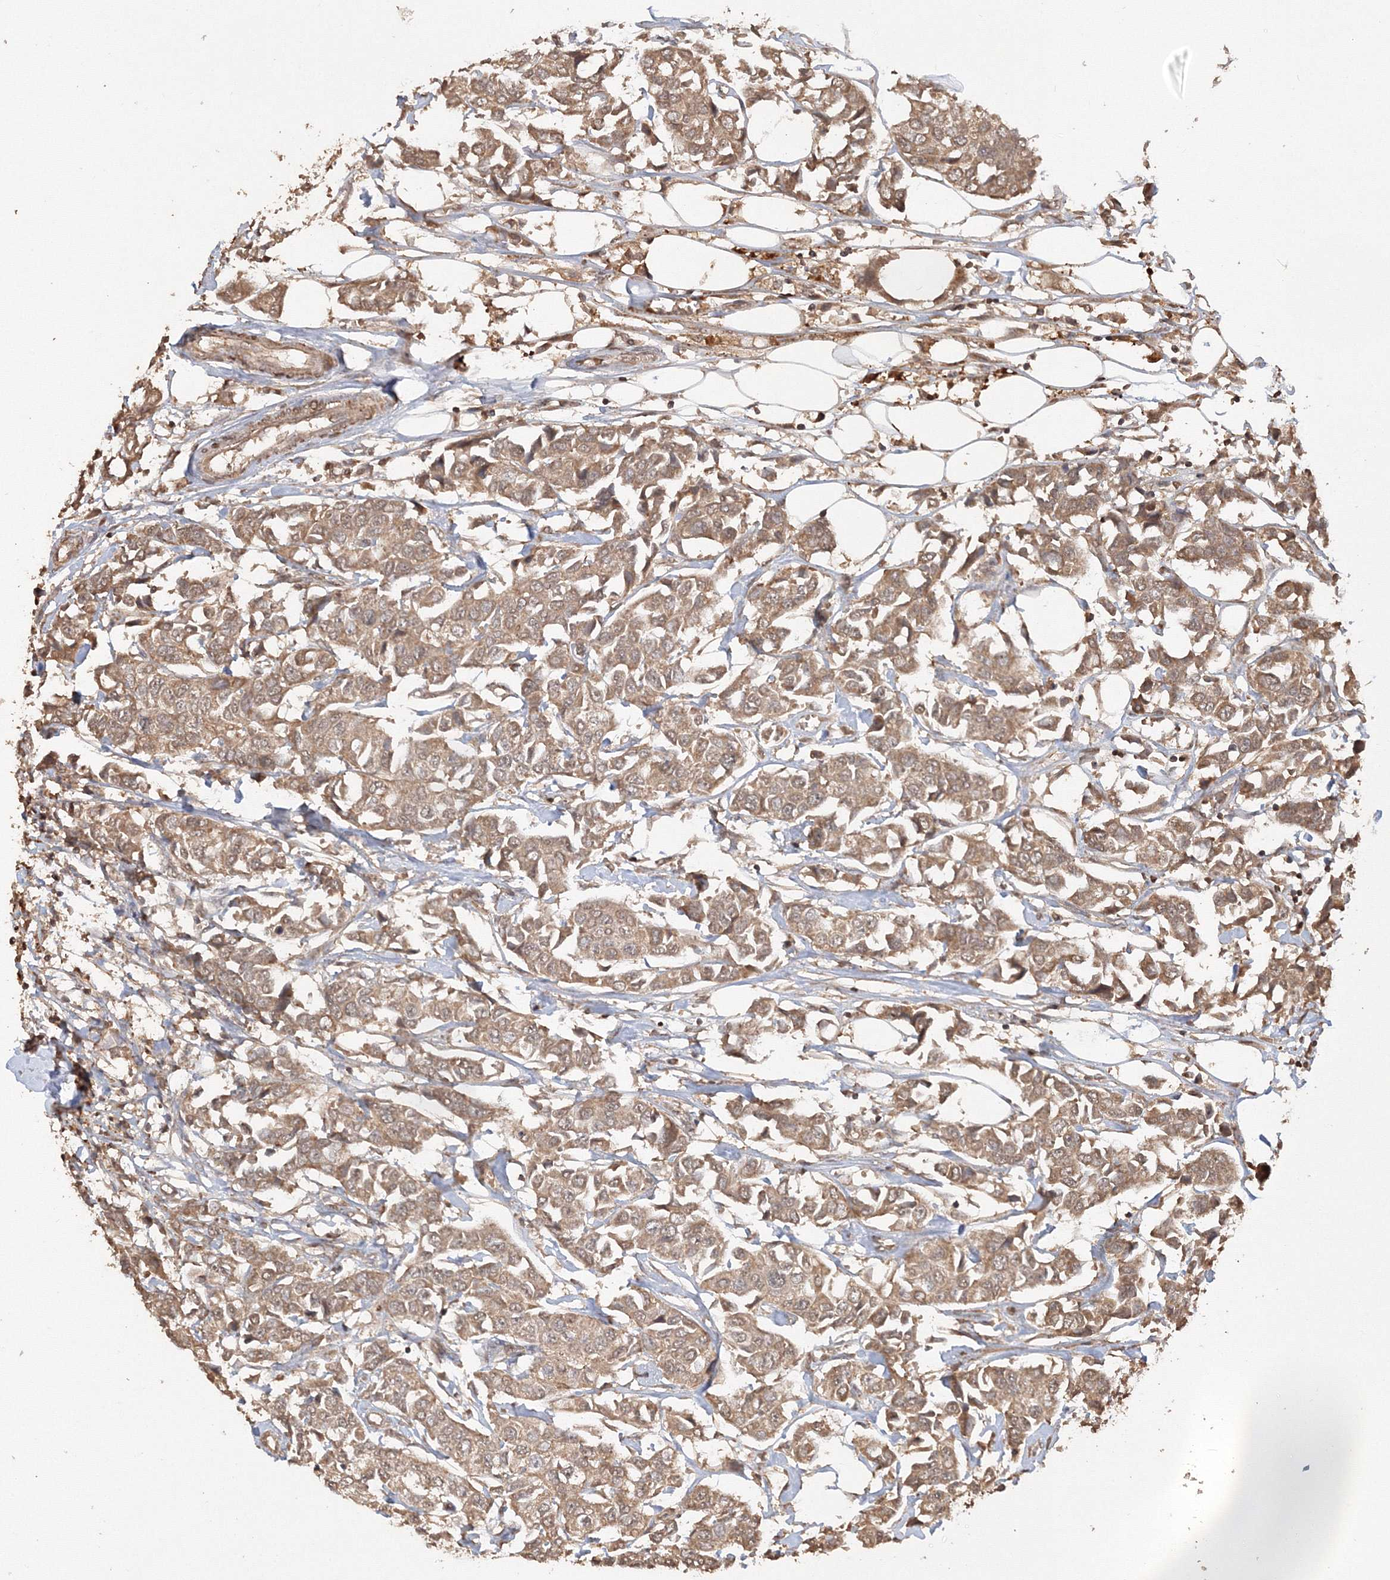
{"staining": {"intensity": "moderate", "quantity": ">75%", "location": "cytoplasmic/membranous"}, "tissue": "breast cancer", "cell_type": "Tumor cells", "image_type": "cancer", "snomed": [{"axis": "morphology", "description": "Duct carcinoma"}, {"axis": "topography", "description": "Breast"}], "caption": "Breast intraductal carcinoma was stained to show a protein in brown. There is medium levels of moderate cytoplasmic/membranous staining in about >75% of tumor cells. Using DAB (3,3'-diaminobenzidine) (brown) and hematoxylin (blue) stains, captured at high magnification using brightfield microscopy.", "gene": "CCDC122", "patient": {"sex": "female", "age": 80}}